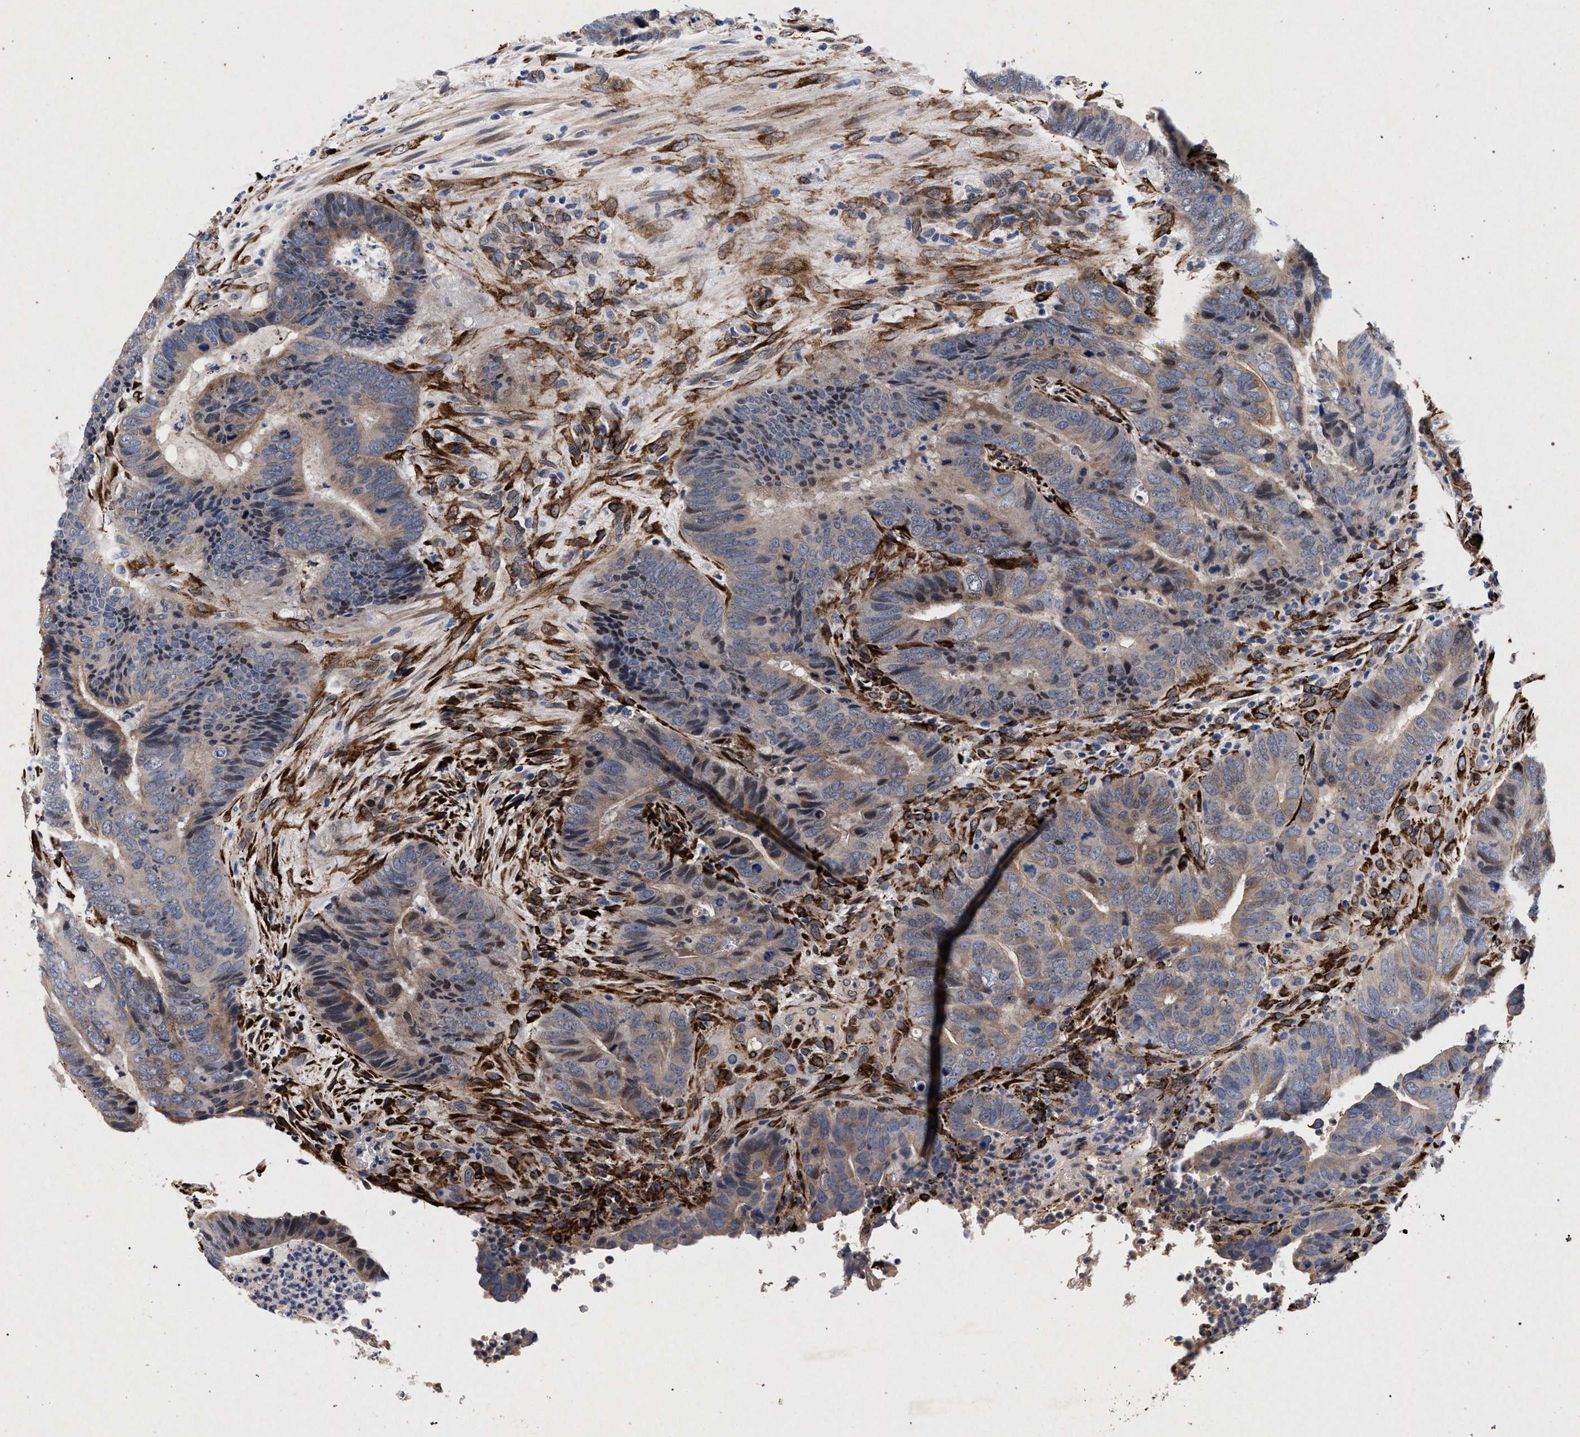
{"staining": {"intensity": "weak", "quantity": "<25%", "location": "cytoplasmic/membranous"}, "tissue": "colorectal cancer", "cell_type": "Tumor cells", "image_type": "cancer", "snomed": [{"axis": "morphology", "description": "Adenocarcinoma, NOS"}, {"axis": "topography", "description": "Colon"}], "caption": "Immunohistochemistry of colorectal cancer (adenocarcinoma) displays no expression in tumor cells.", "gene": "NEK7", "patient": {"sex": "male", "age": 56}}